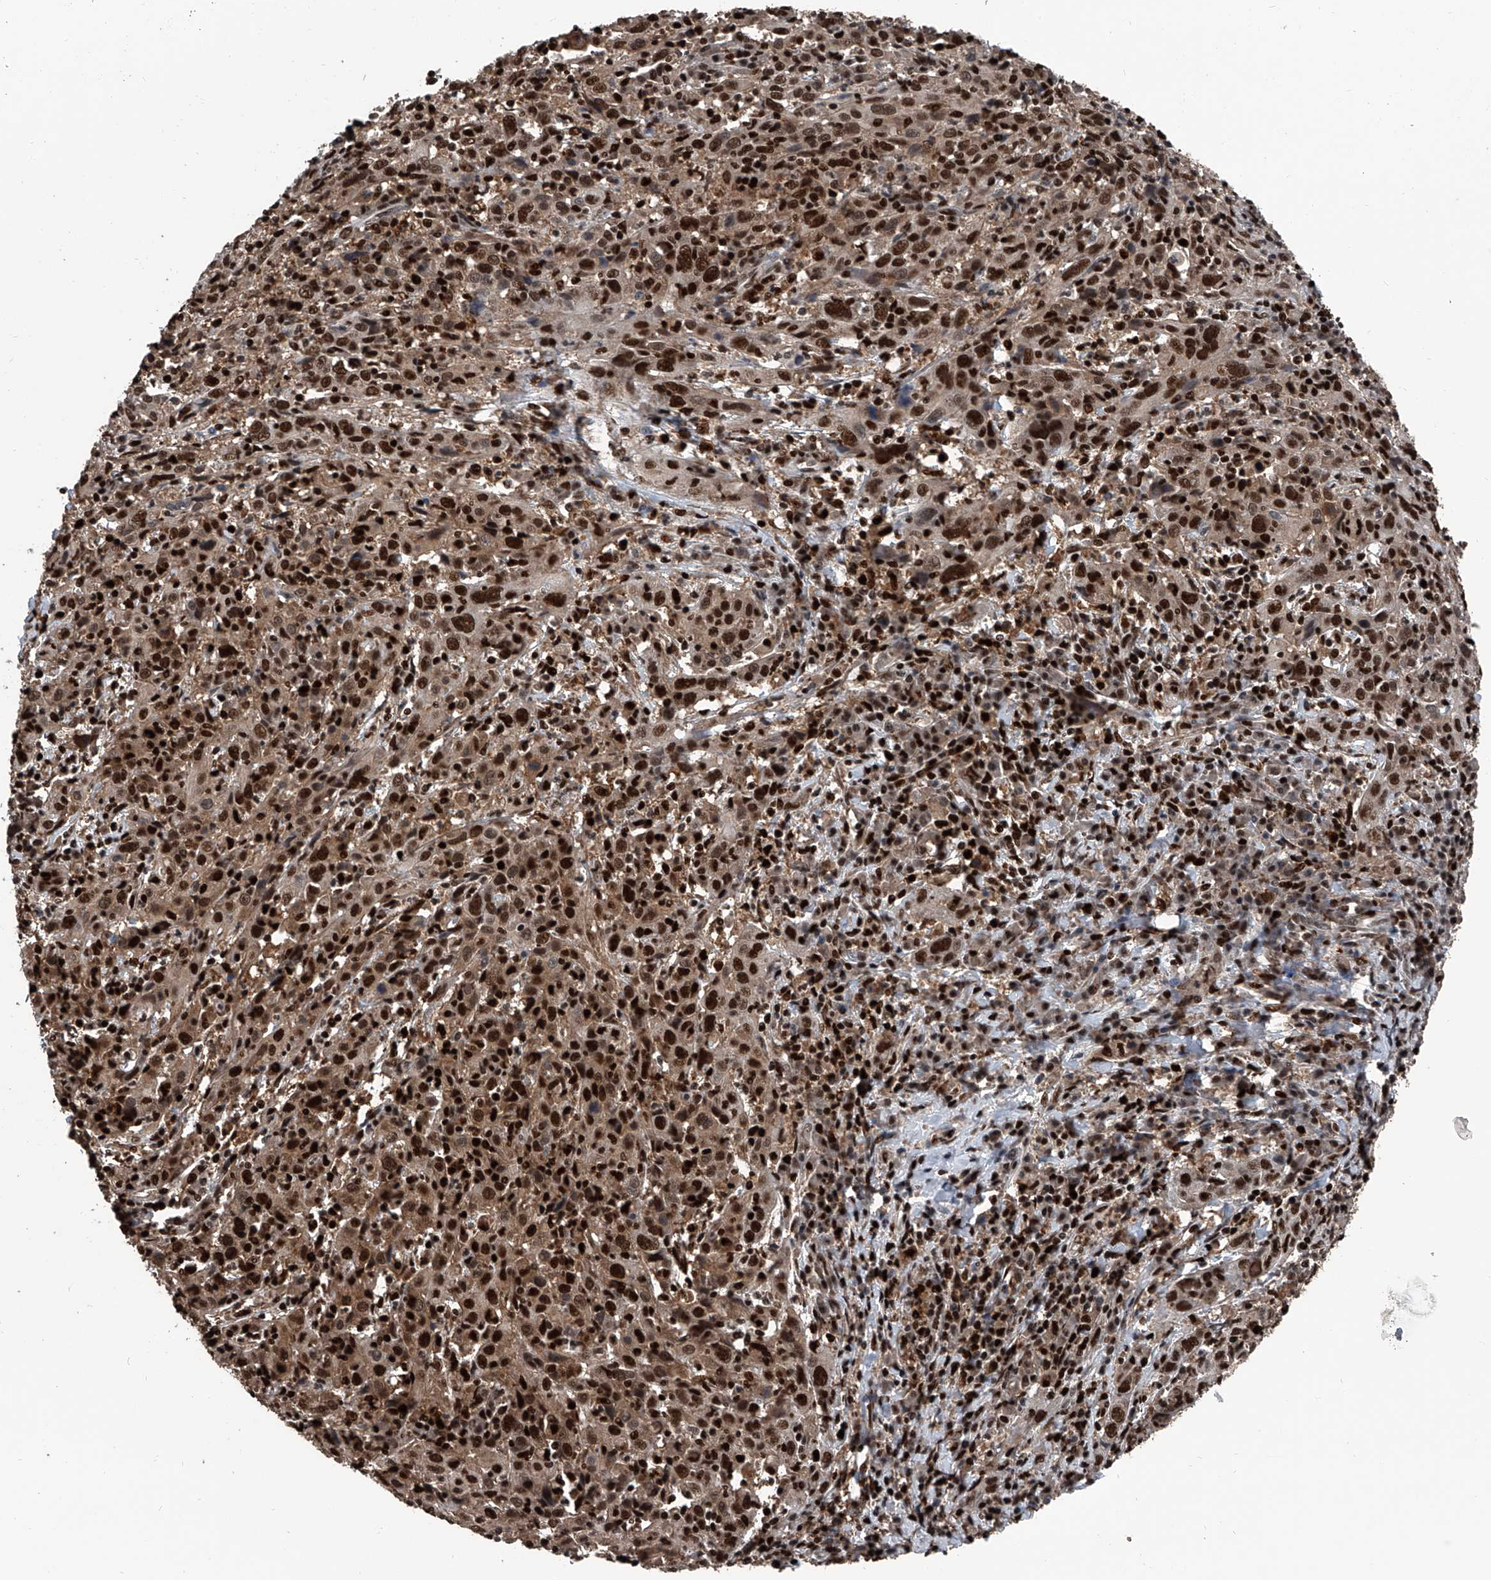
{"staining": {"intensity": "strong", "quantity": ">75%", "location": "nuclear"}, "tissue": "cervical cancer", "cell_type": "Tumor cells", "image_type": "cancer", "snomed": [{"axis": "morphology", "description": "Squamous cell carcinoma, NOS"}, {"axis": "topography", "description": "Cervix"}], "caption": "A high amount of strong nuclear expression is present in about >75% of tumor cells in cervical cancer (squamous cell carcinoma) tissue. The protein is stained brown, and the nuclei are stained in blue (DAB (3,3'-diaminobenzidine) IHC with brightfield microscopy, high magnification).", "gene": "FKBP5", "patient": {"sex": "female", "age": 46}}